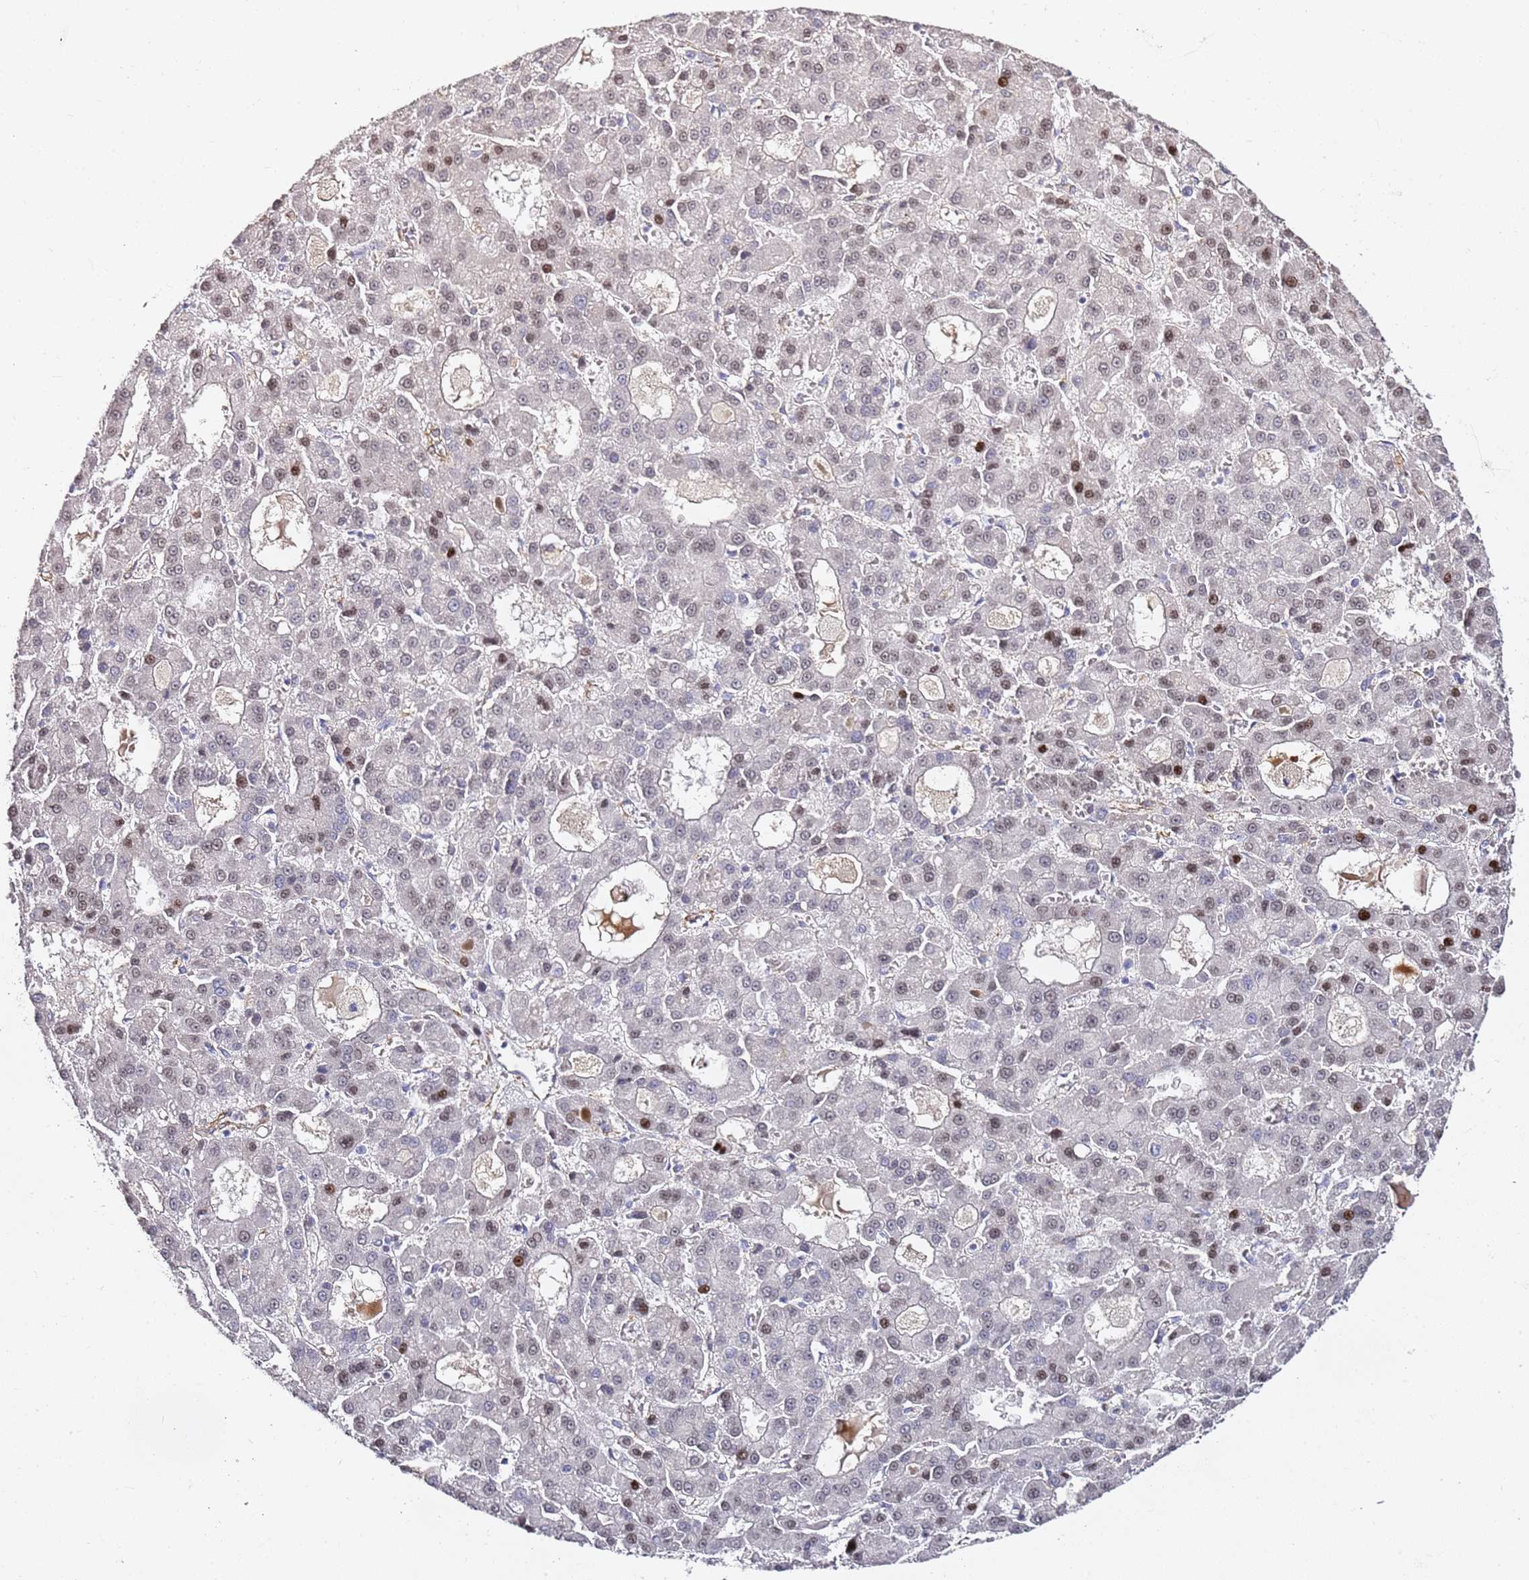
{"staining": {"intensity": "moderate", "quantity": "25%-75%", "location": "nuclear"}, "tissue": "liver cancer", "cell_type": "Tumor cells", "image_type": "cancer", "snomed": [{"axis": "morphology", "description": "Carcinoma, Hepatocellular, NOS"}, {"axis": "topography", "description": "Liver"}], "caption": "Protein expression analysis of human liver hepatocellular carcinoma reveals moderate nuclear staining in about 25%-75% of tumor cells.", "gene": "EPS8L1", "patient": {"sex": "male", "age": 70}}